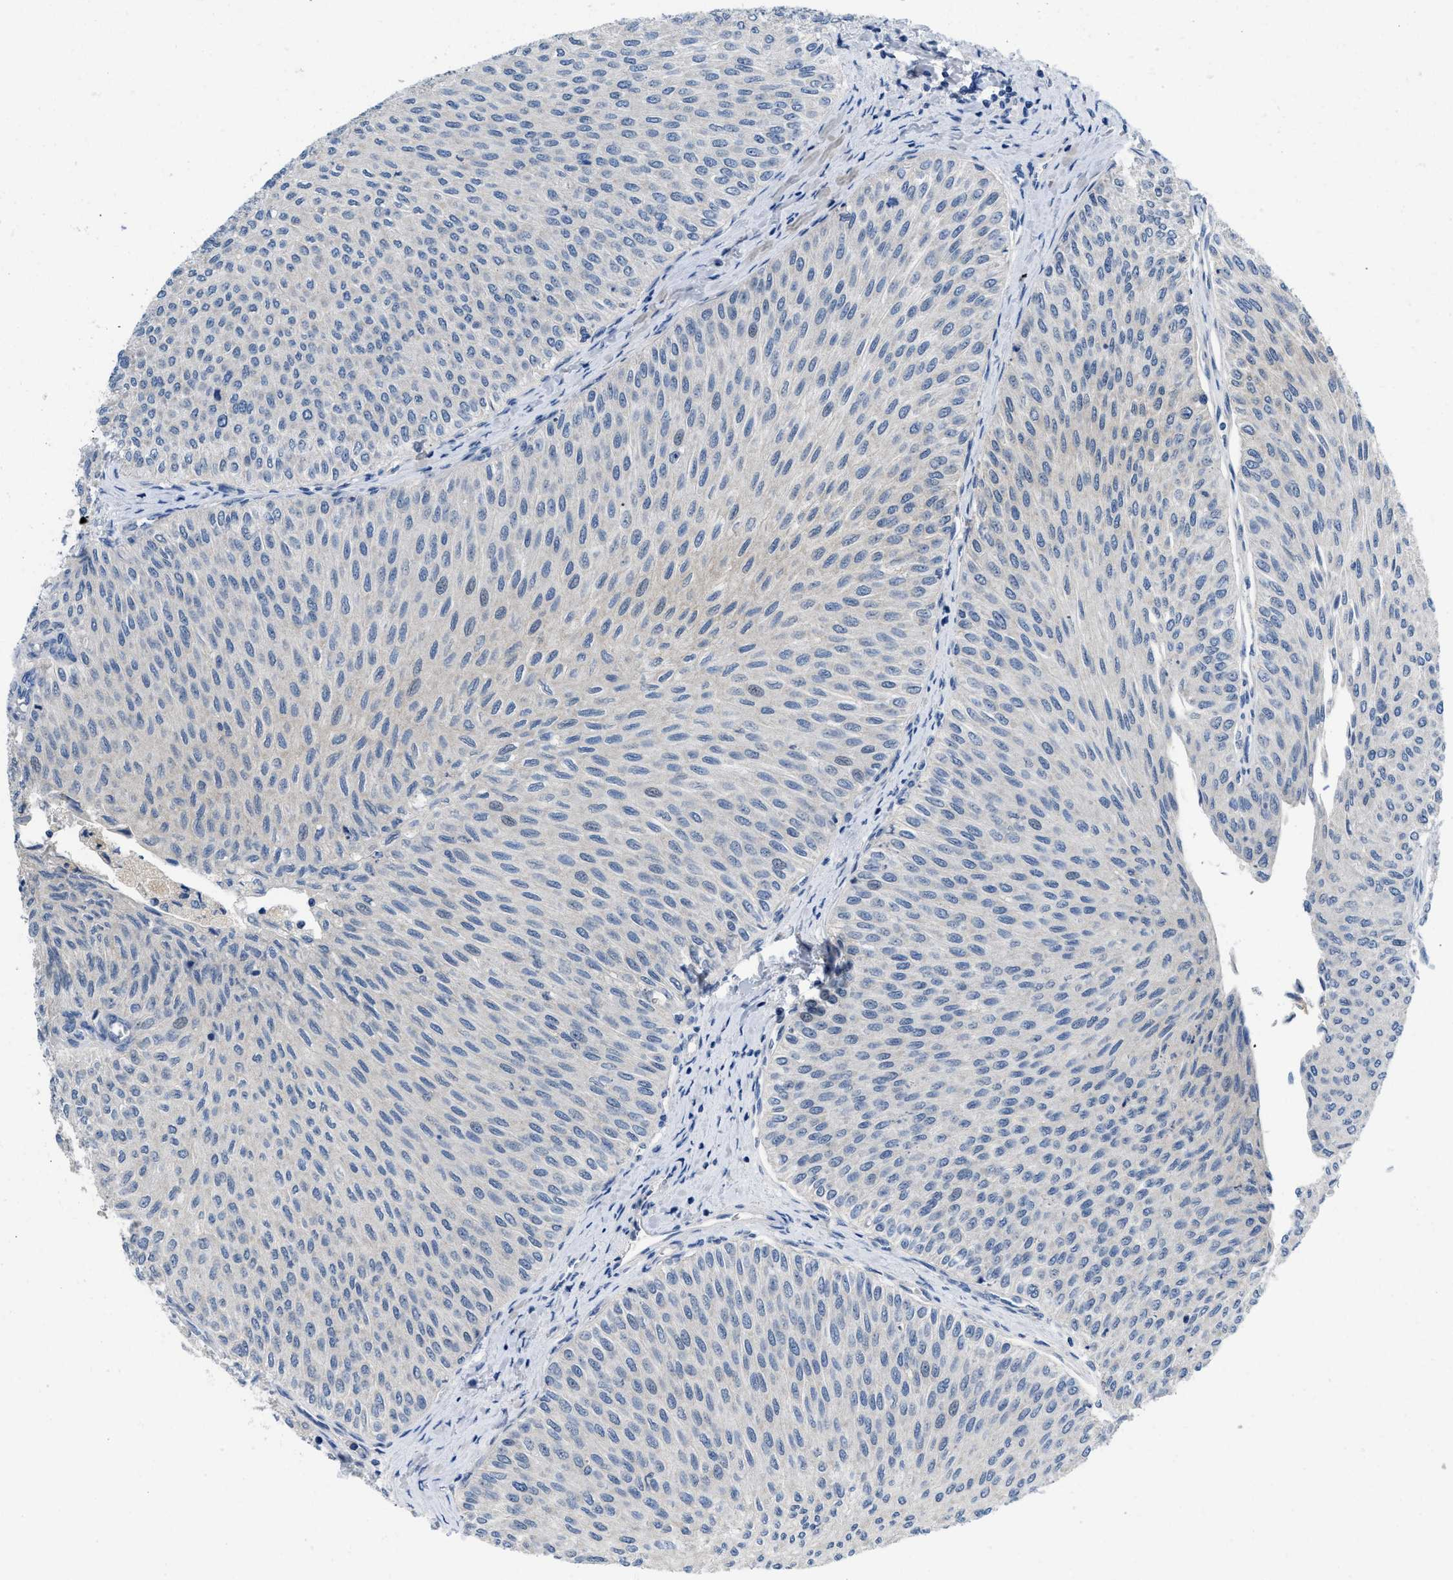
{"staining": {"intensity": "negative", "quantity": "none", "location": "none"}, "tissue": "urothelial cancer", "cell_type": "Tumor cells", "image_type": "cancer", "snomed": [{"axis": "morphology", "description": "Urothelial carcinoma, Low grade"}, {"axis": "topography", "description": "Urinary bladder"}], "caption": "The IHC histopathology image has no significant expression in tumor cells of urothelial cancer tissue.", "gene": "PYY", "patient": {"sex": "male", "age": 78}}